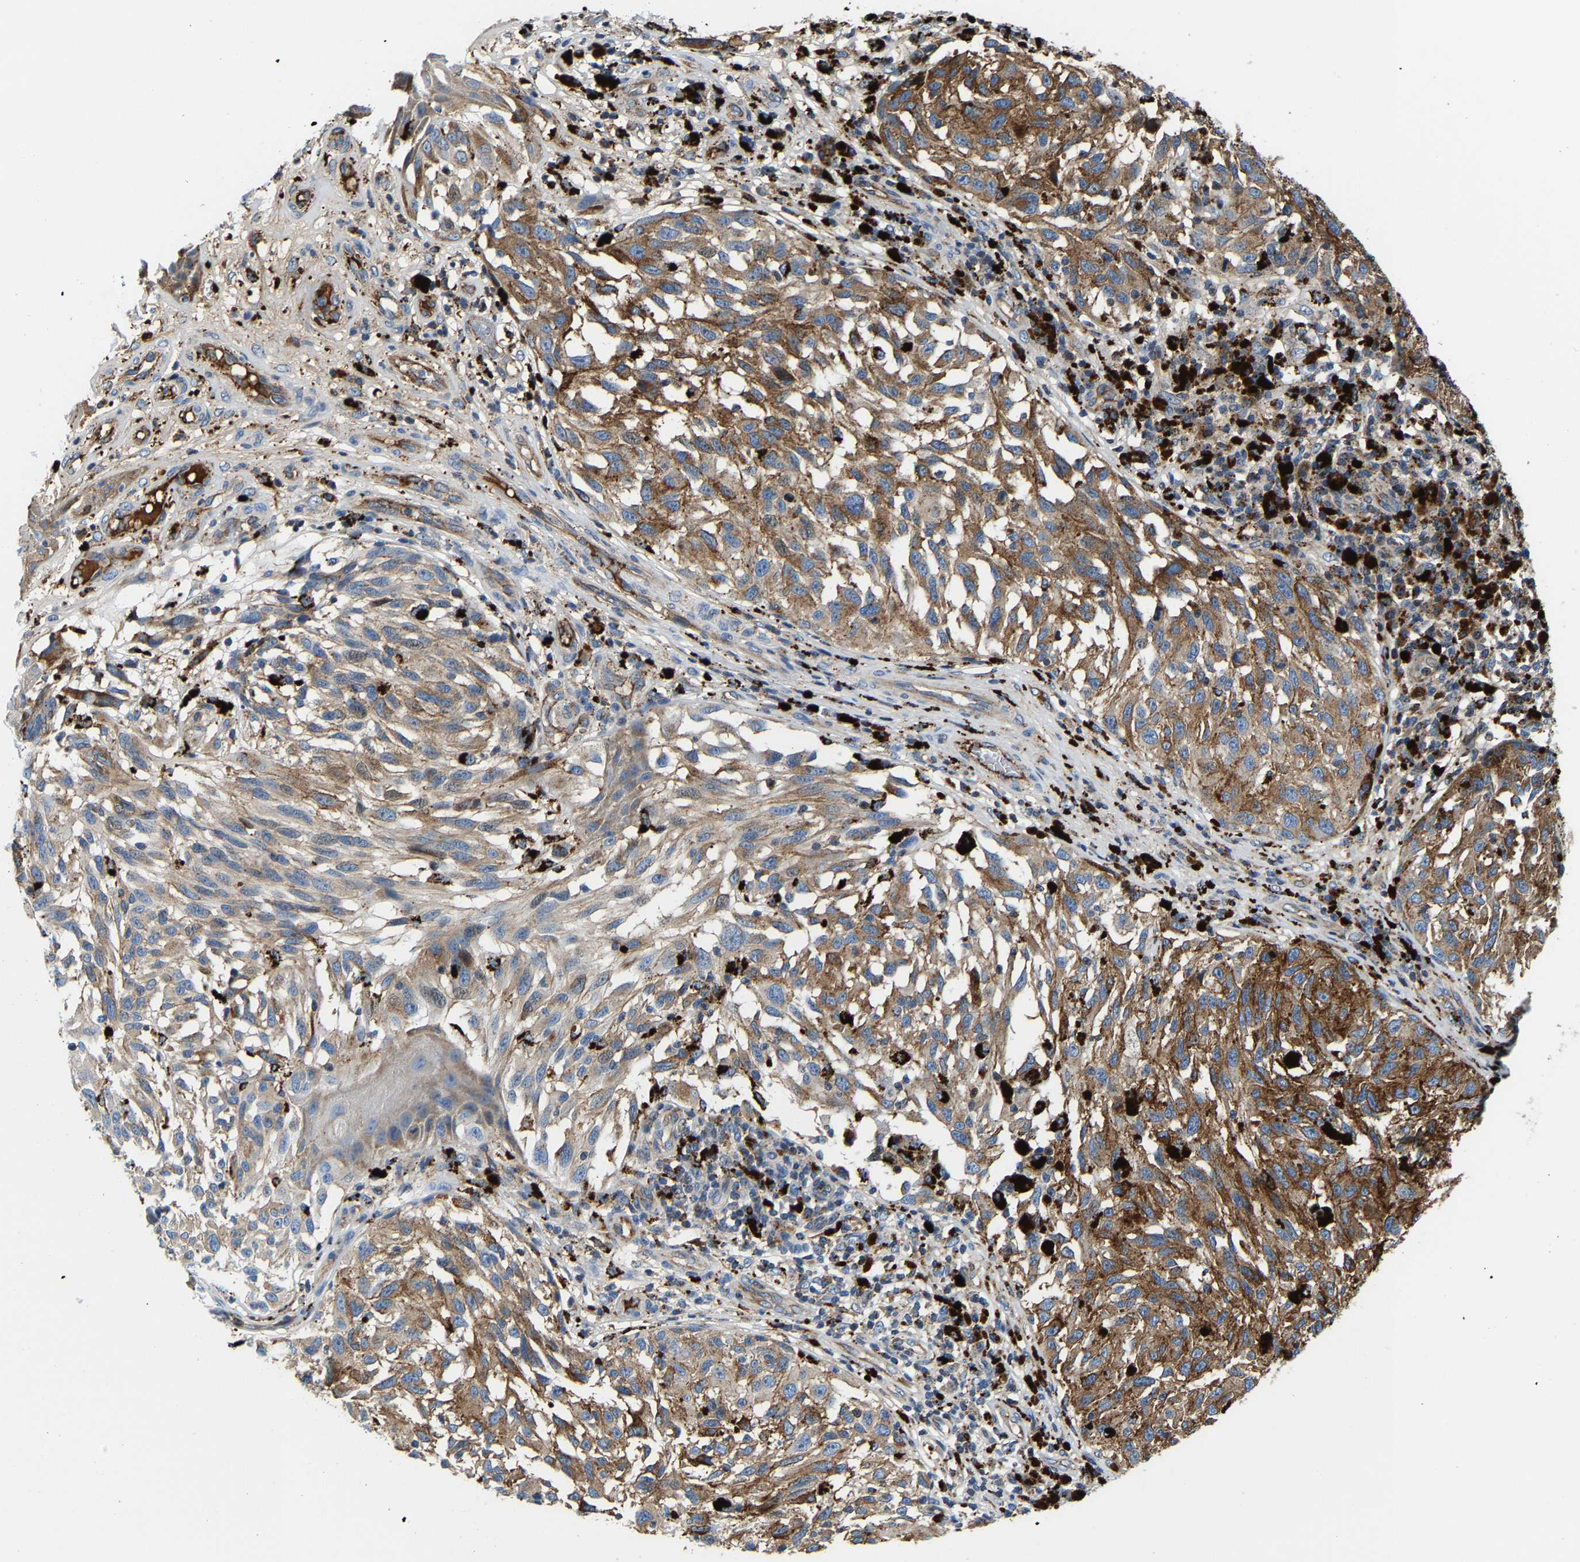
{"staining": {"intensity": "moderate", "quantity": ">75%", "location": "cytoplasmic/membranous"}, "tissue": "melanoma", "cell_type": "Tumor cells", "image_type": "cancer", "snomed": [{"axis": "morphology", "description": "Malignant melanoma, NOS"}, {"axis": "topography", "description": "Skin"}], "caption": "Human malignant melanoma stained for a protein (brown) displays moderate cytoplasmic/membranous positive staining in approximately >75% of tumor cells.", "gene": "DPP7", "patient": {"sex": "female", "age": 73}}